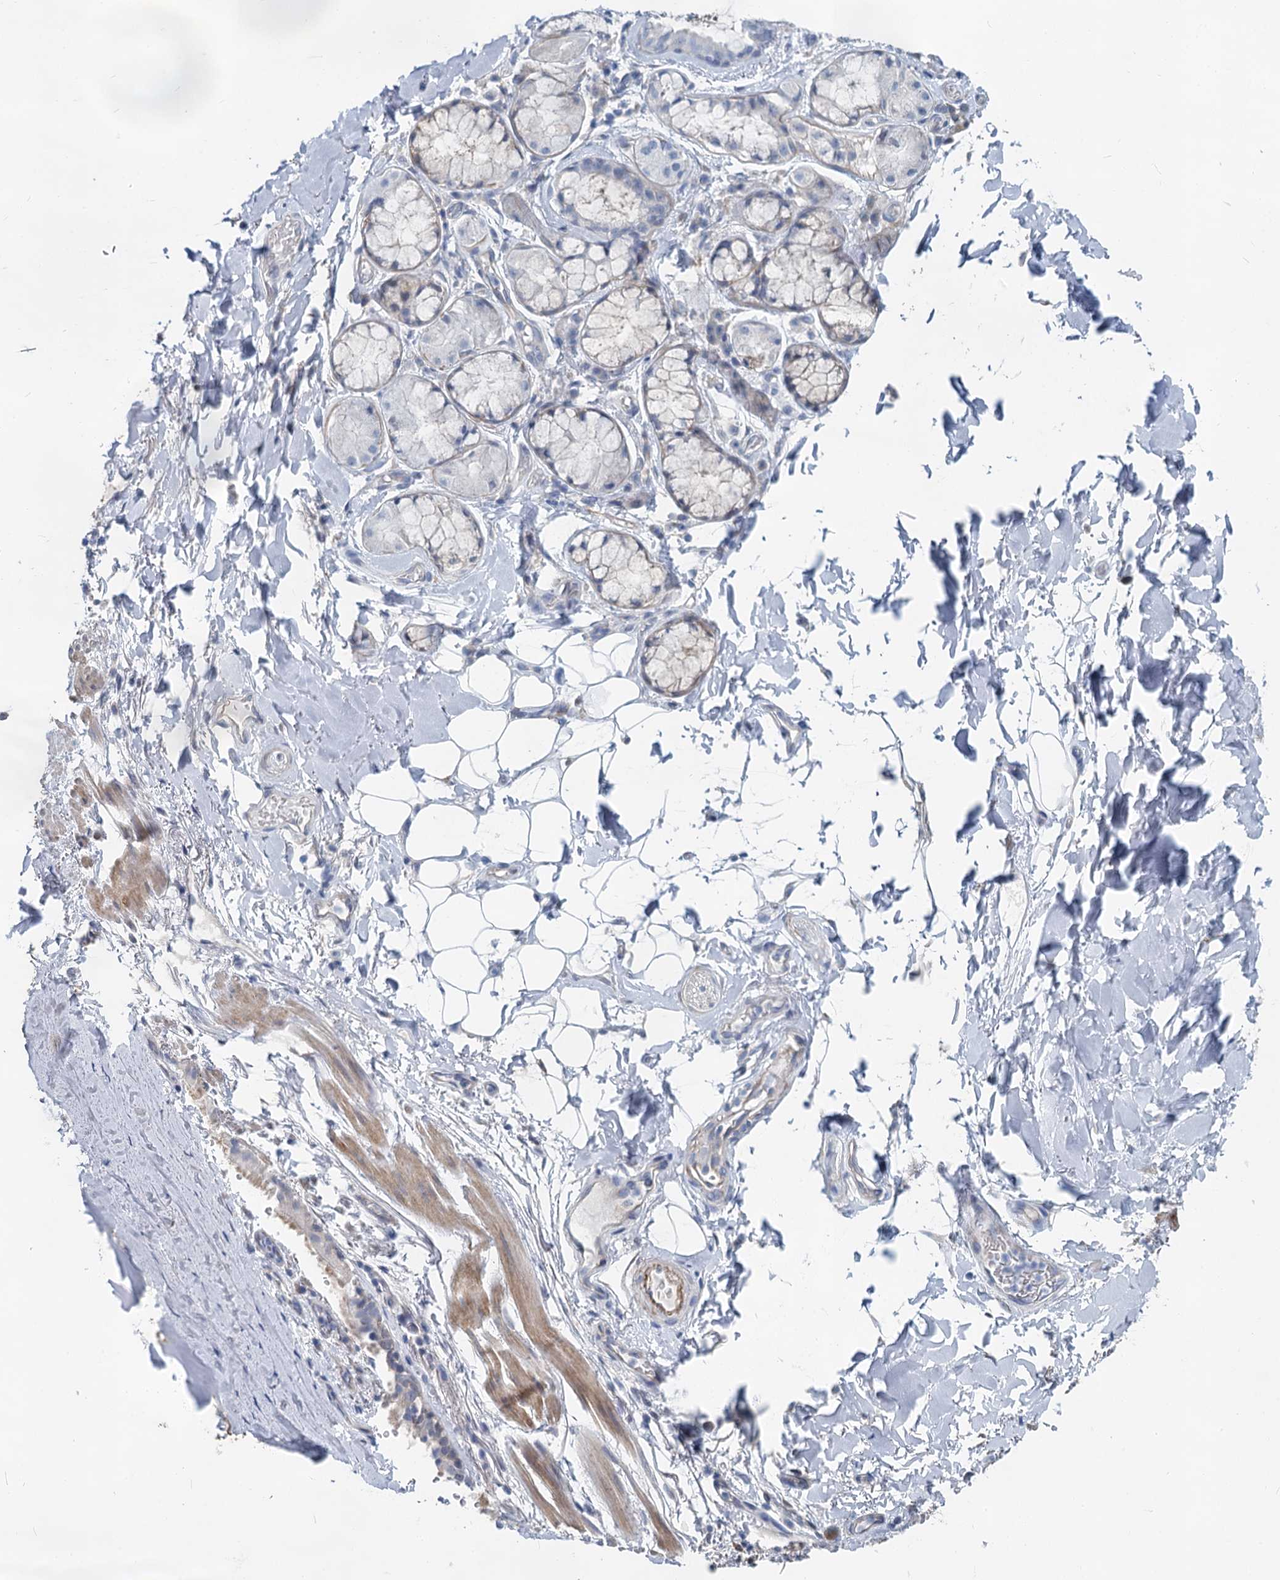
{"staining": {"intensity": "negative", "quantity": "none", "location": "none"}, "tissue": "adipose tissue", "cell_type": "Adipocytes", "image_type": "normal", "snomed": [{"axis": "morphology", "description": "Normal tissue, NOS"}, {"axis": "topography", "description": "Lymph node"}, {"axis": "topography", "description": "Cartilage tissue"}, {"axis": "topography", "description": "Bronchus"}], "caption": "Photomicrograph shows no significant protein positivity in adipocytes of benign adipose tissue.", "gene": "GSTM3", "patient": {"sex": "male", "age": 63}}